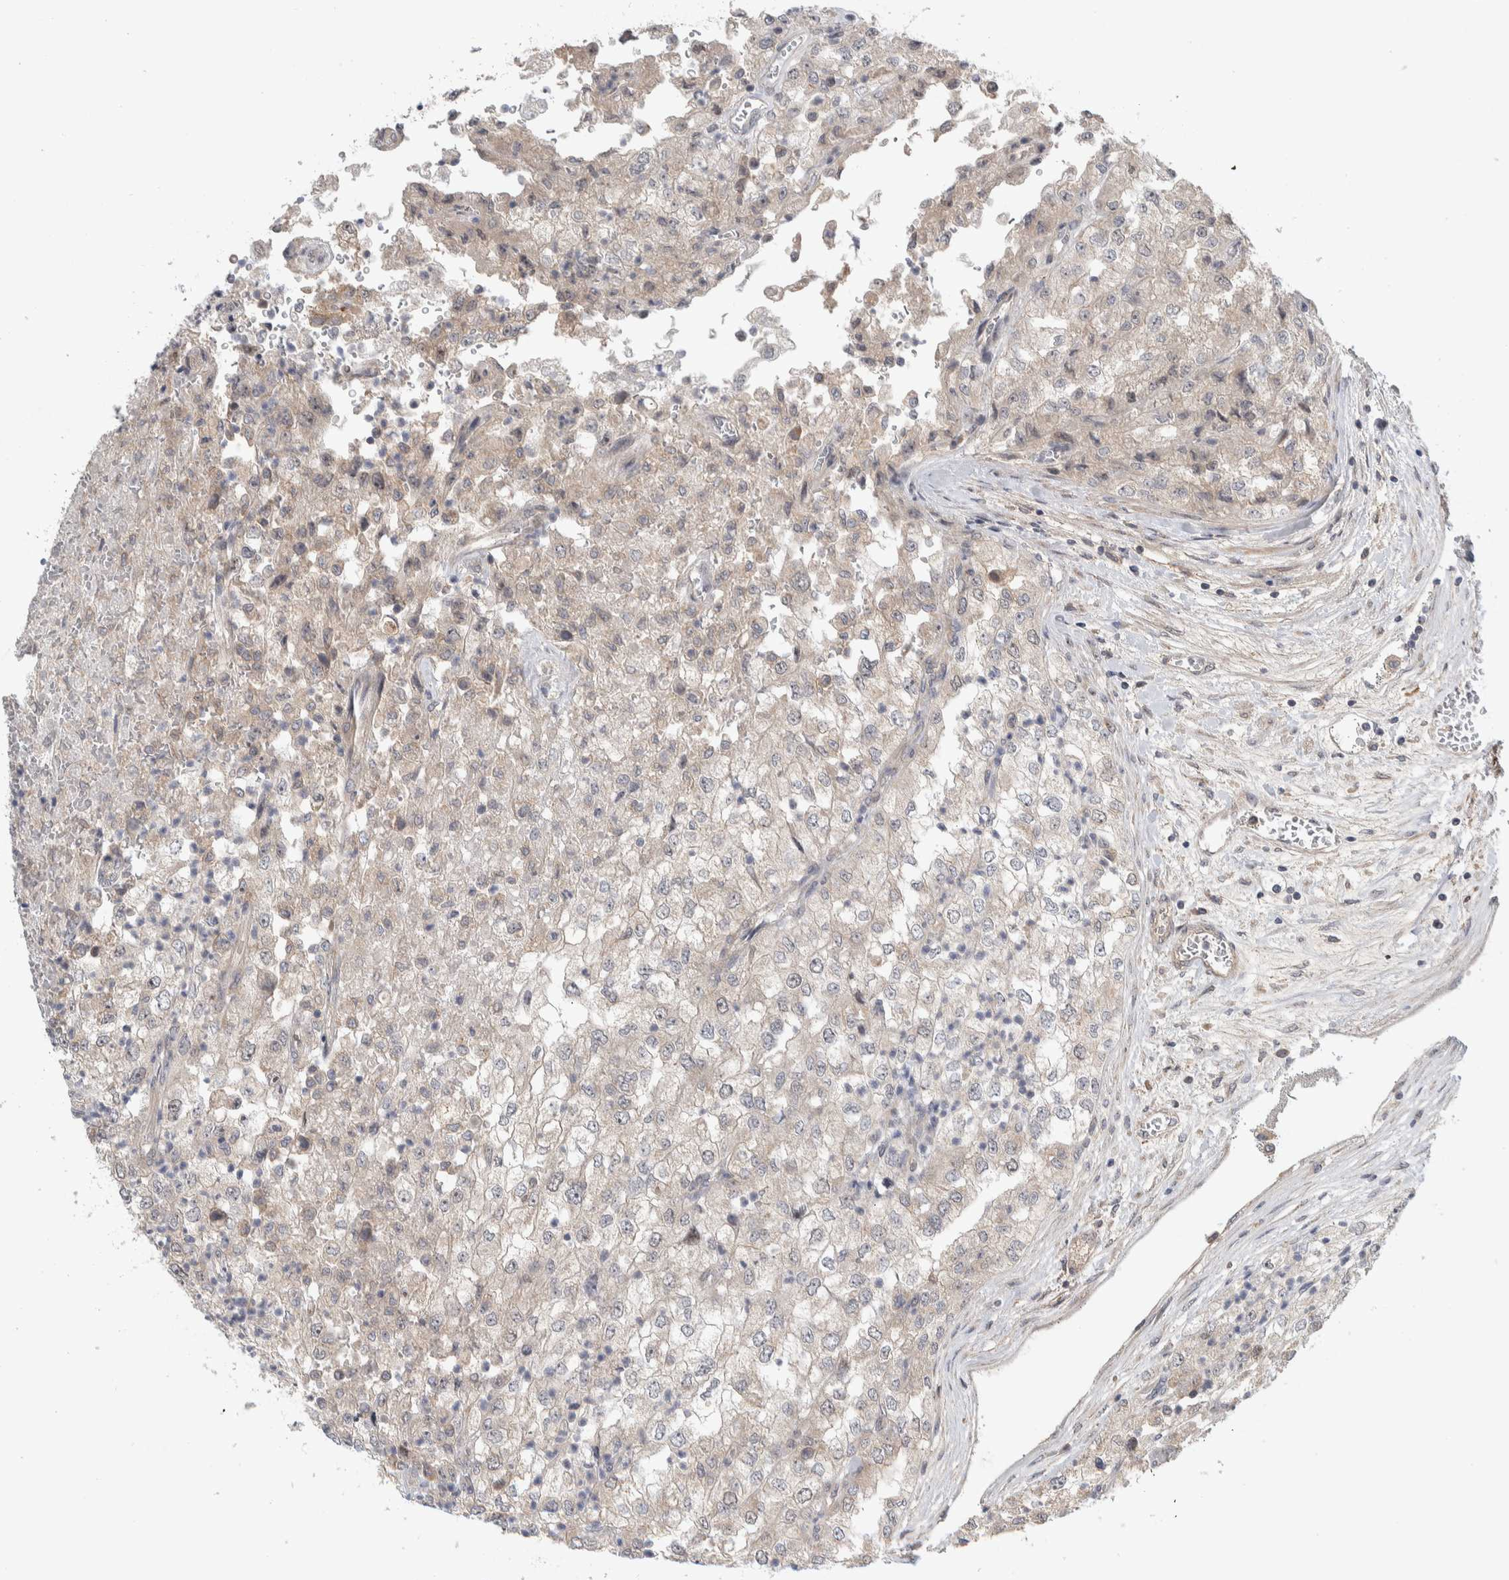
{"staining": {"intensity": "weak", "quantity": "<25%", "location": "cytoplasmic/membranous"}, "tissue": "renal cancer", "cell_type": "Tumor cells", "image_type": "cancer", "snomed": [{"axis": "morphology", "description": "Adenocarcinoma, NOS"}, {"axis": "topography", "description": "Kidney"}], "caption": "Human renal adenocarcinoma stained for a protein using immunohistochemistry reveals no expression in tumor cells.", "gene": "MPRIP", "patient": {"sex": "female", "age": 54}}